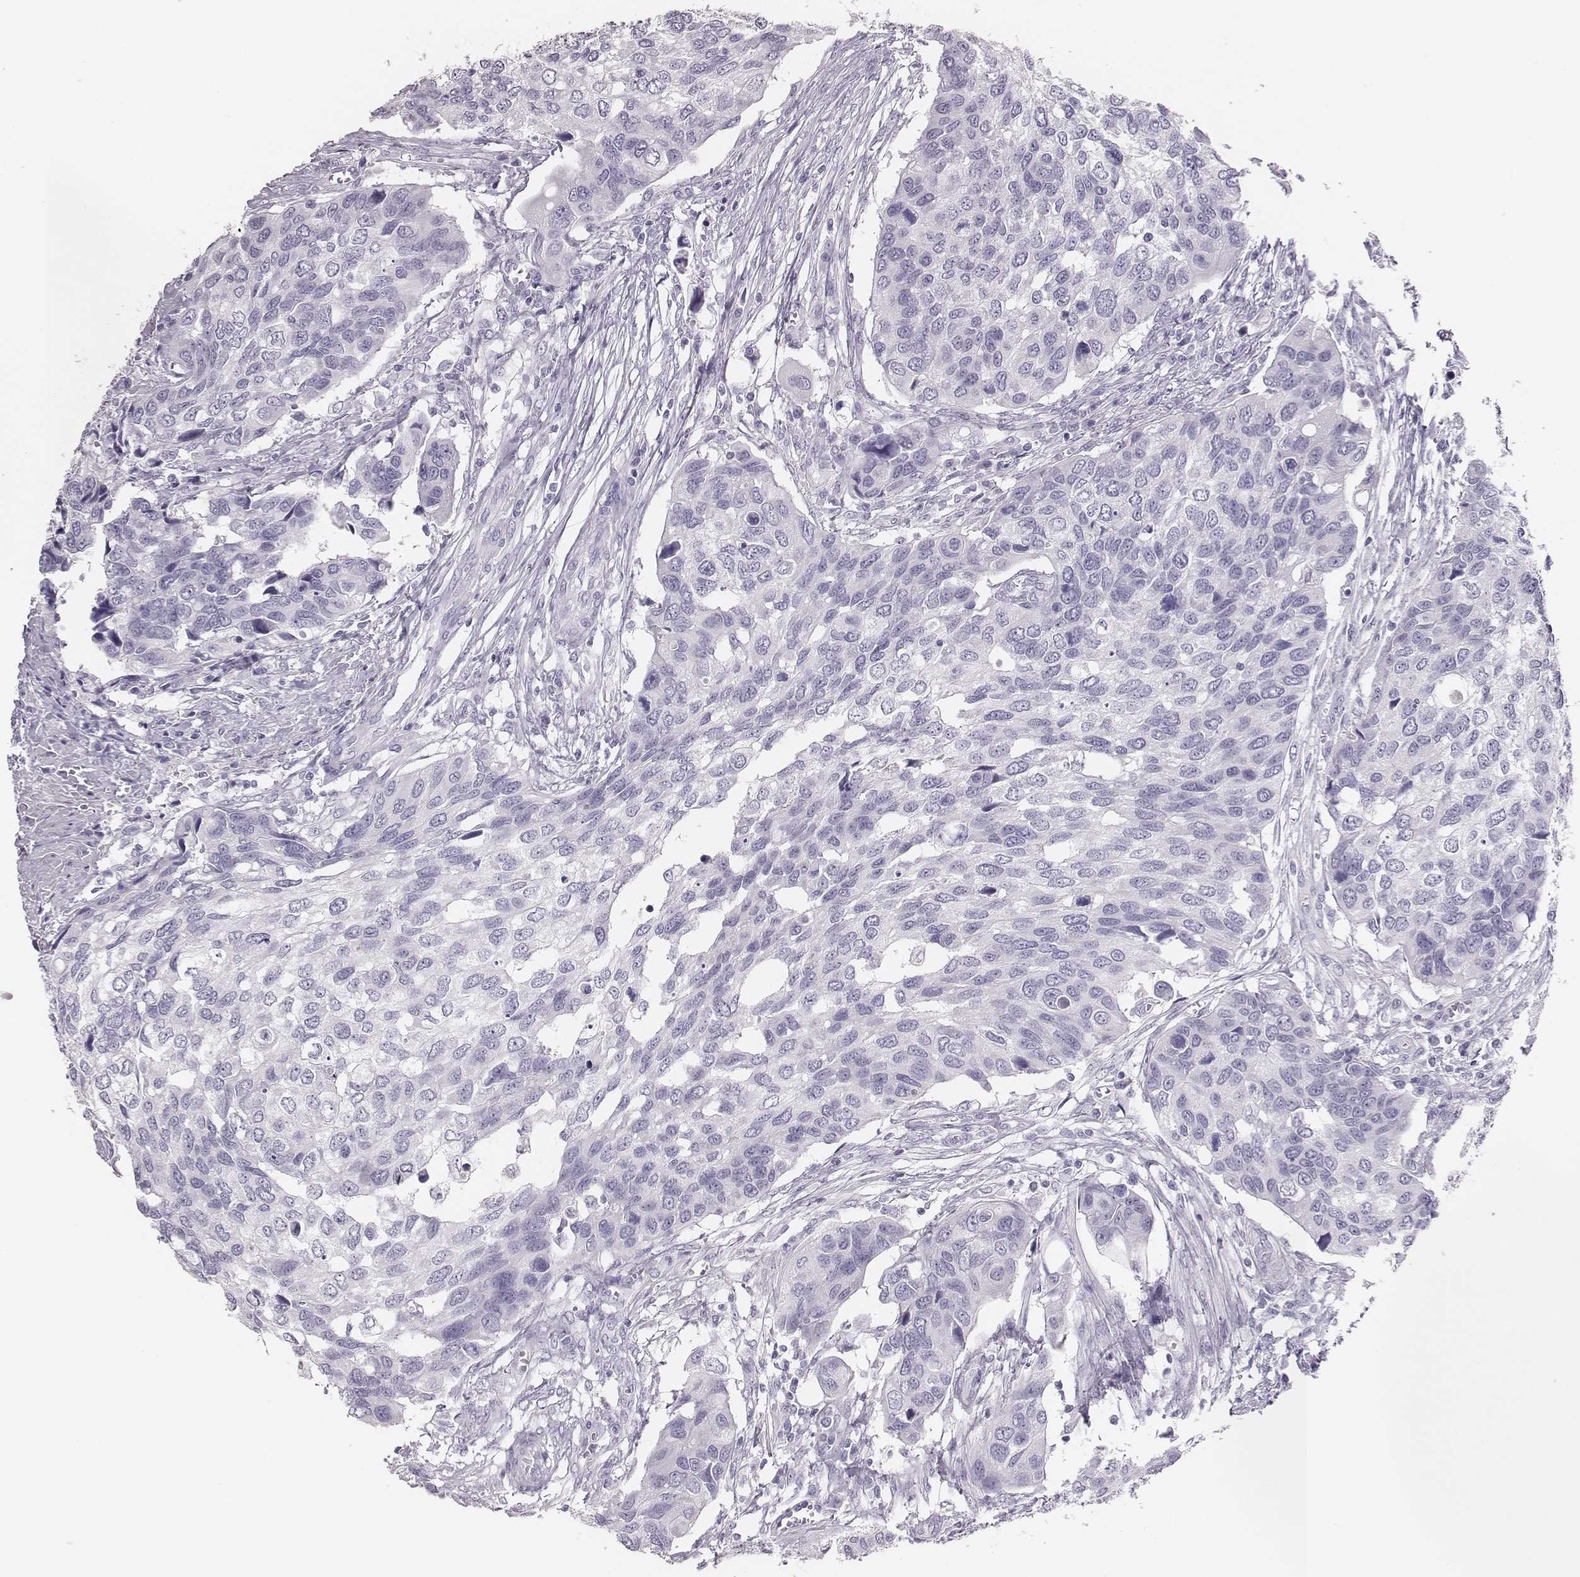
{"staining": {"intensity": "negative", "quantity": "none", "location": "none"}, "tissue": "urothelial cancer", "cell_type": "Tumor cells", "image_type": "cancer", "snomed": [{"axis": "morphology", "description": "Urothelial carcinoma, High grade"}, {"axis": "topography", "description": "Urinary bladder"}], "caption": "Immunohistochemistry image of urothelial cancer stained for a protein (brown), which reveals no positivity in tumor cells. (Brightfield microscopy of DAB immunohistochemistry at high magnification).", "gene": "H1-6", "patient": {"sex": "male", "age": 60}}